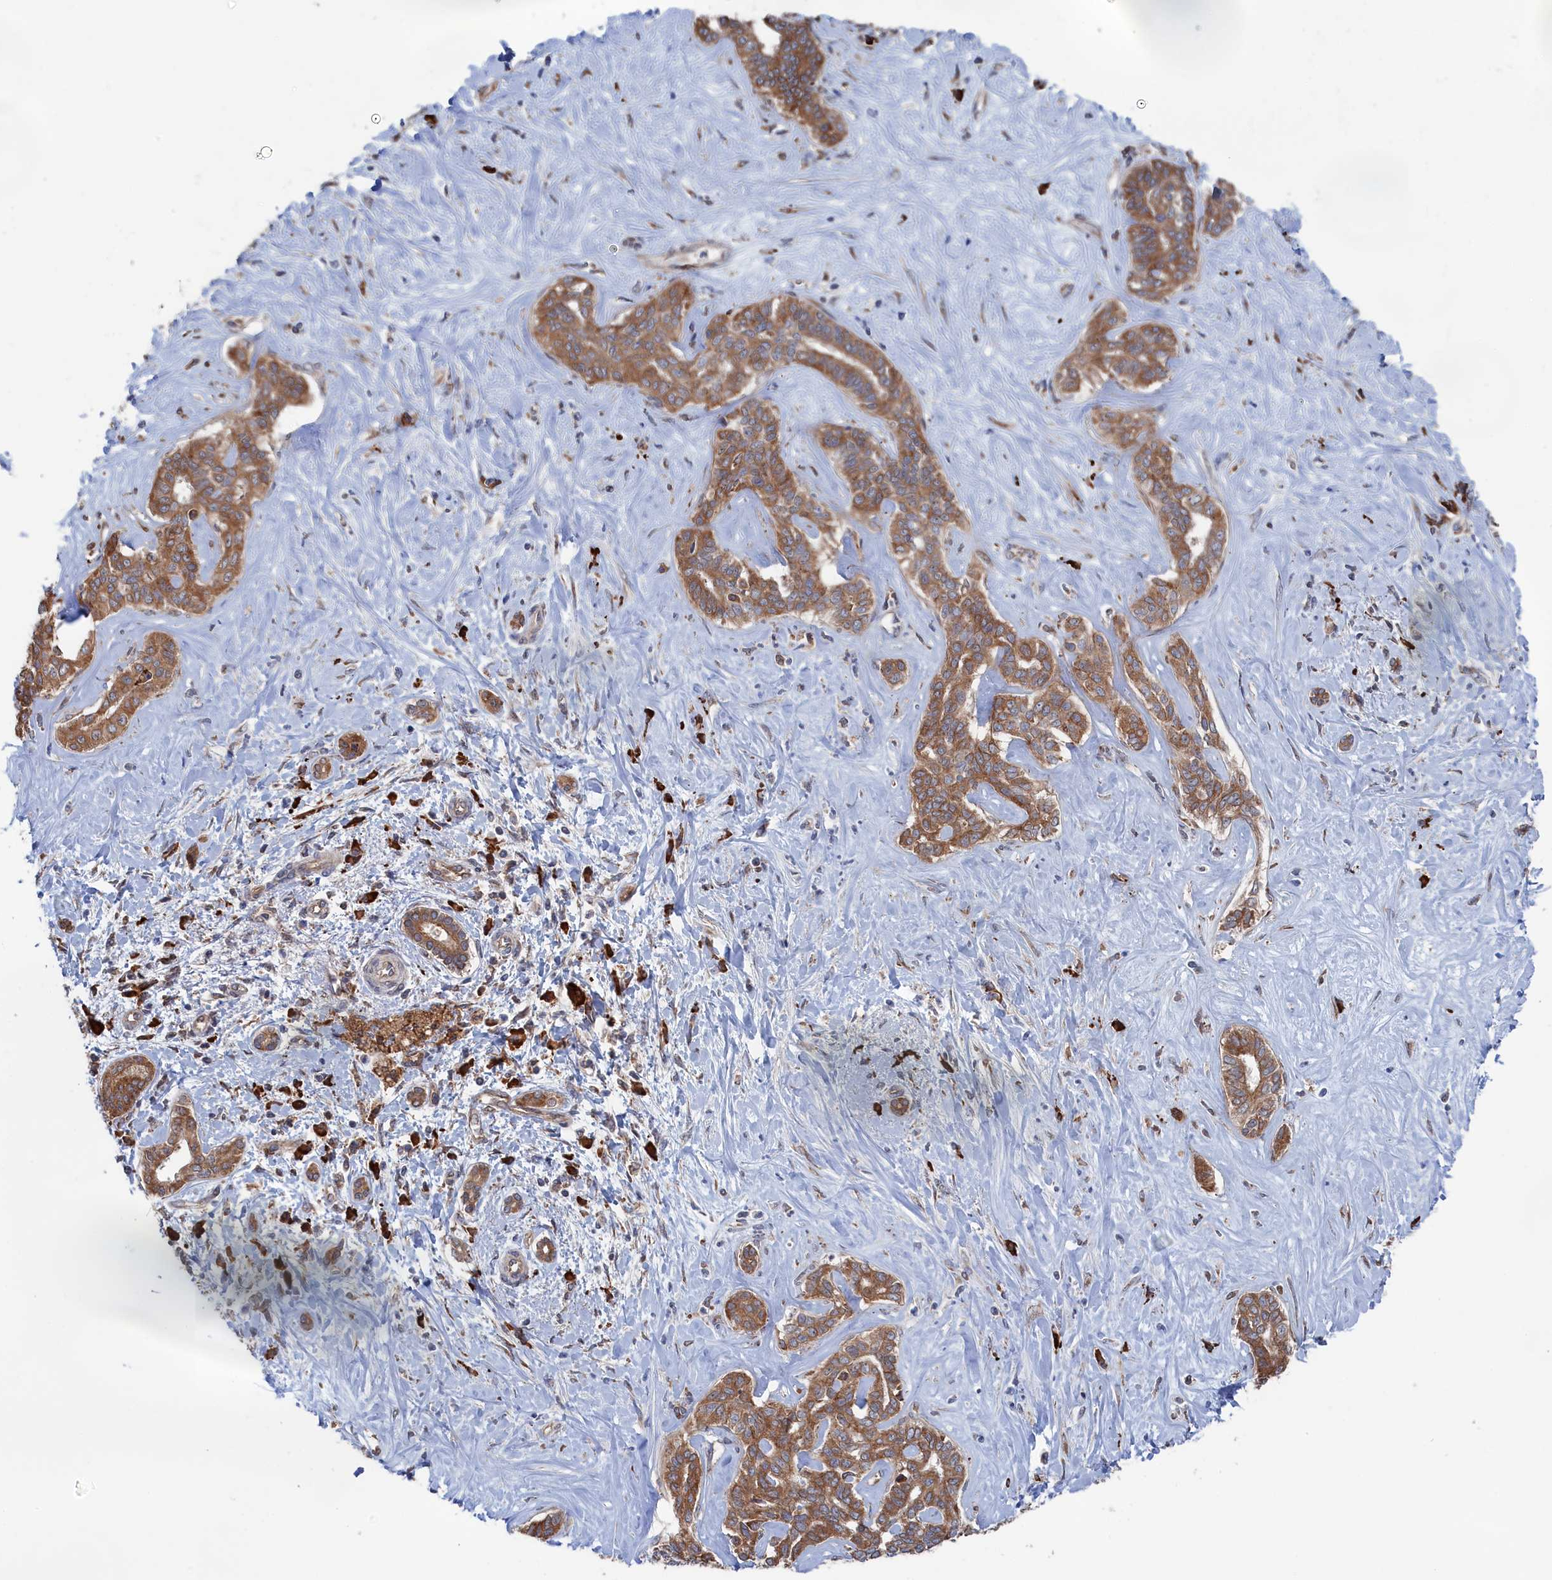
{"staining": {"intensity": "moderate", "quantity": ">75%", "location": "cytoplasmic/membranous"}, "tissue": "liver cancer", "cell_type": "Tumor cells", "image_type": "cancer", "snomed": [{"axis": "morphology", "description": "Cholangiocarcinoma"}, {"axis": "topography", "description": "Liver"}], "caption": "A medium amount of moderate cytoplasmic/membranous expression is present in about >75% of tumor cells in cholangiocarcinoma (liver) tissue. The staining was performed using DAB (3,3'-diaminobenzidine), with brown indicating positive protein expression. Nuclei are stained blue with hematoxylin.", "gene": "BPIFB6", "patient": {"sex": "female", "age": 77}}